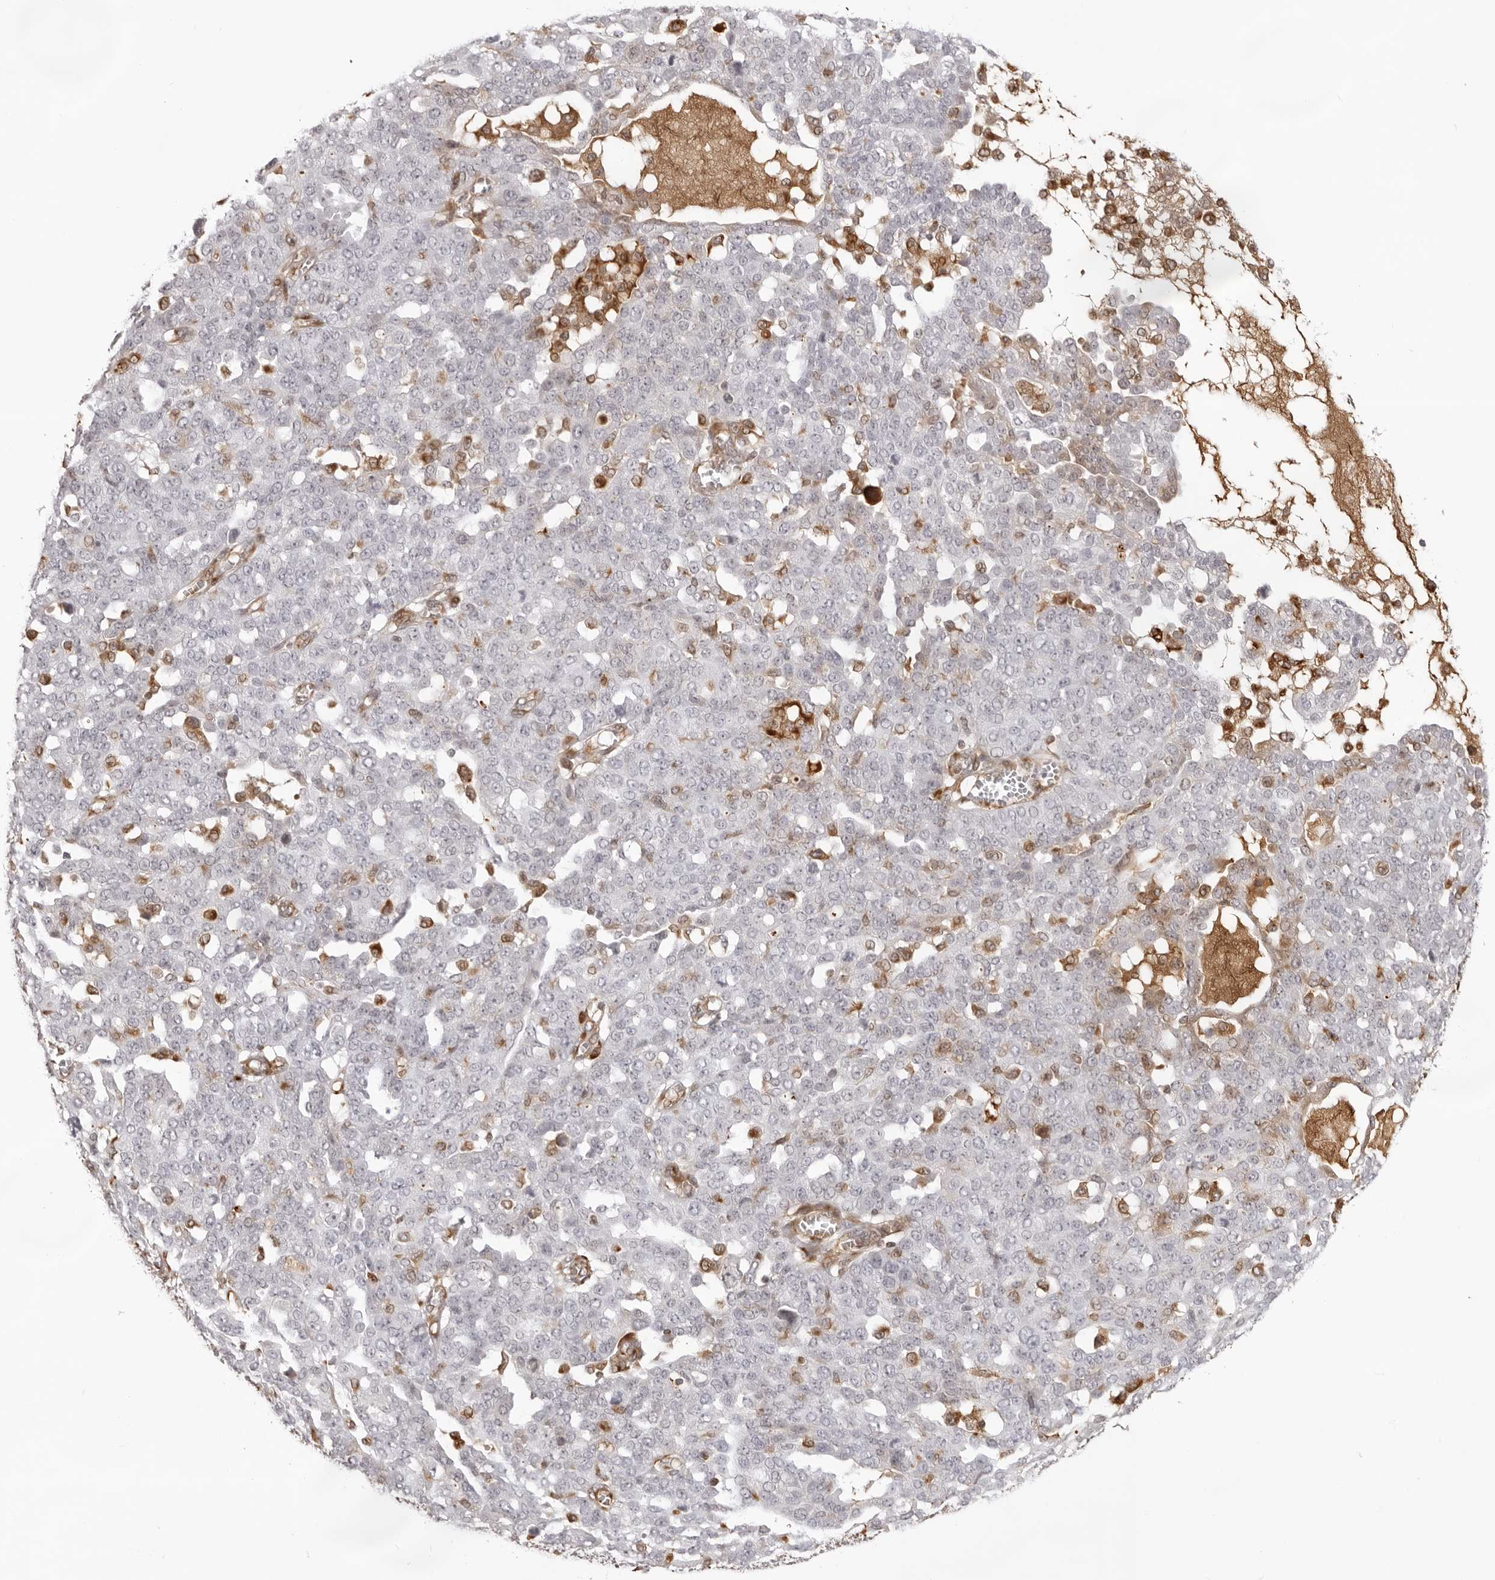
{"staining": {"intensity": "negative", "quantity": "none", "location": "none"}, "tissue": "ovarian cancer", "cell_type": "Tumor cells", "image_type": "cancer", "snomed": [{"axis": "morphology", "description": "Cystadenocarcinoma, serous, NOS"}, {"axis": "topography", "description": "Soft tissue"}, {"axis": "topography", "description": "Ovary"}], "caption": "Protein analysis of serous cystadenocarcinoma (ovarian) reveals no significant positivity in tumor cells.", "gene": "DYNLT5", "patient": {"sex": "female", "age": 57}}